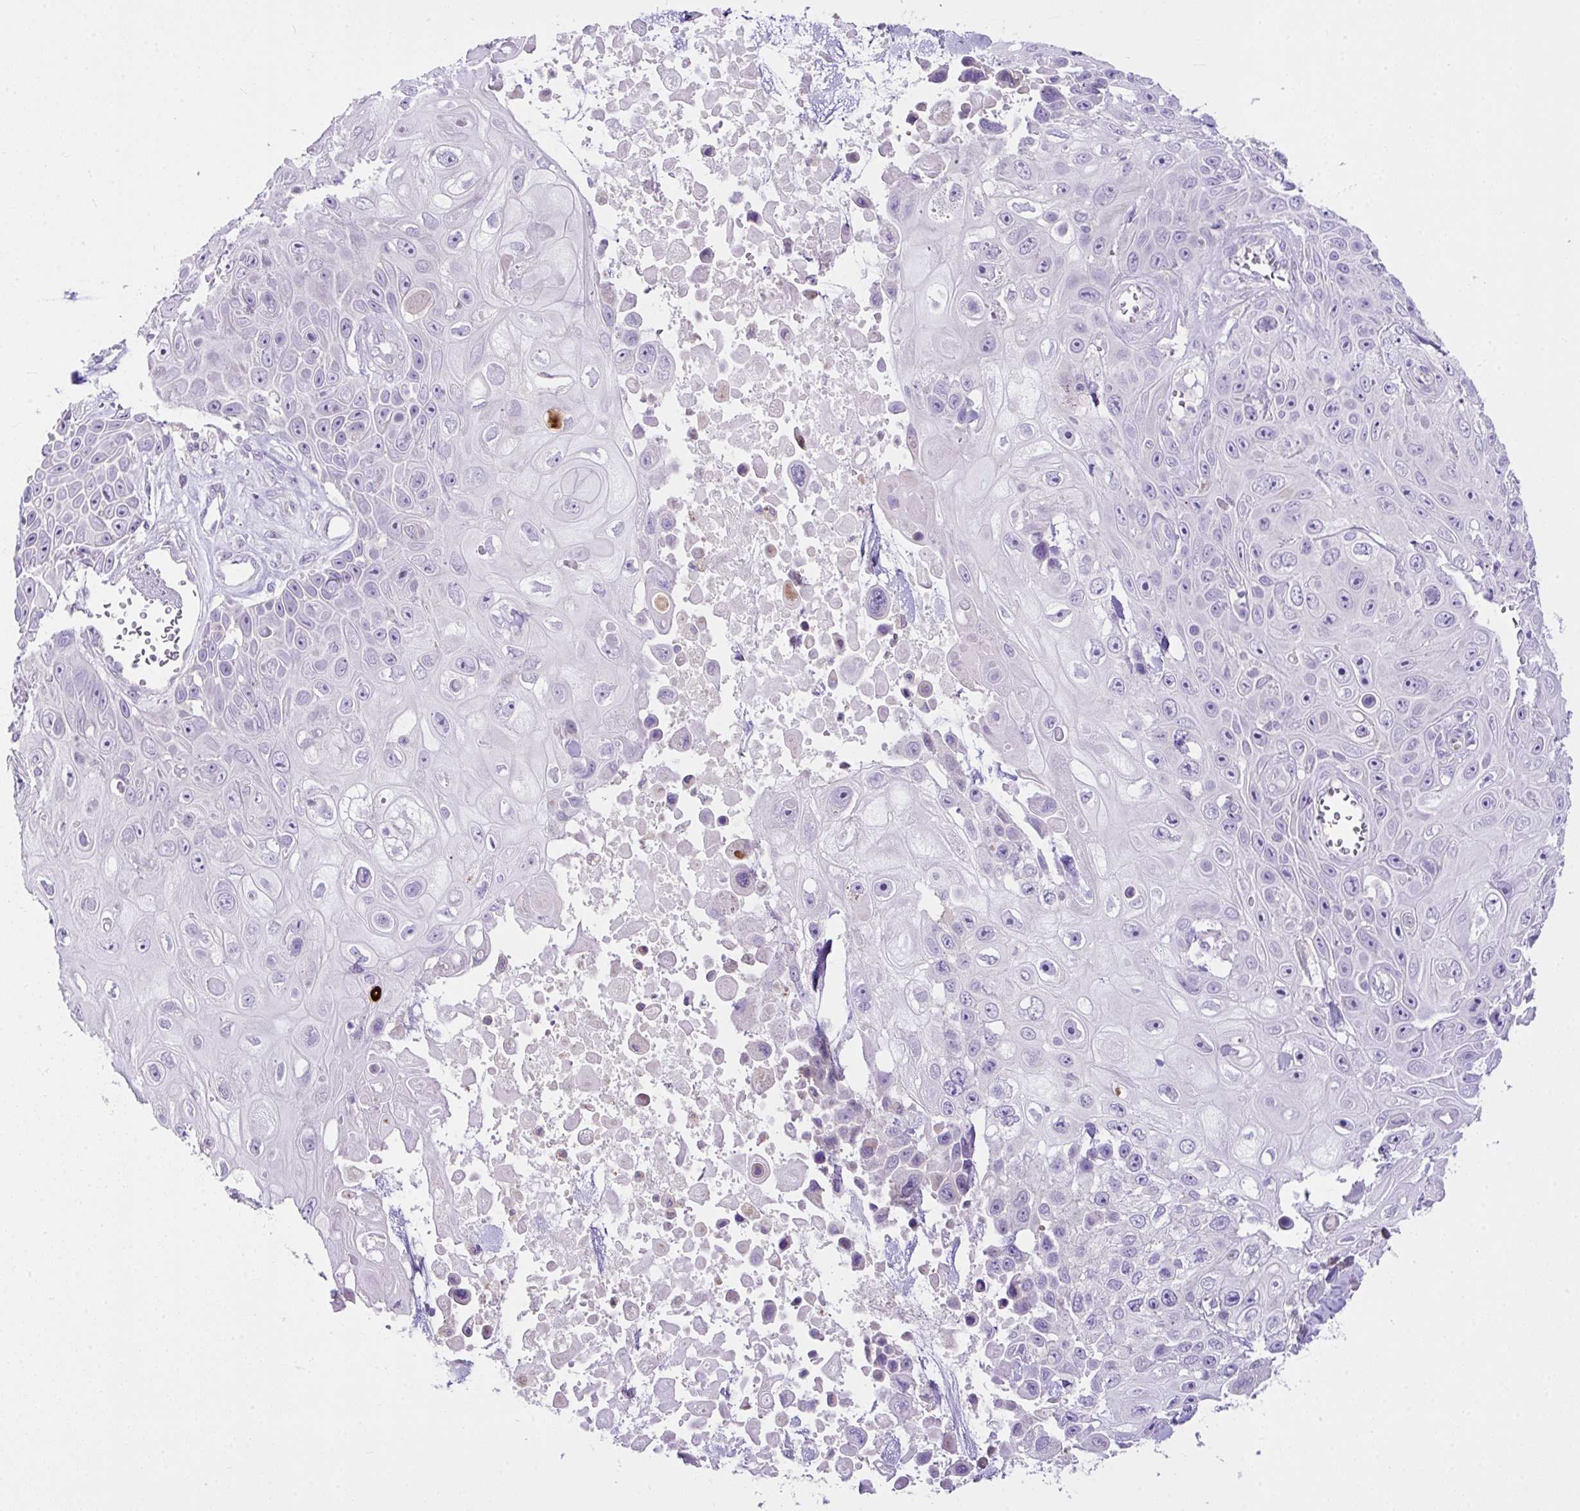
{"staining": {"intensity": "negative", "quantity": "none", "location": "none"}, "tissue": "skin cancer", "cell_type": "Tumor cells", "image_type": "cancer", "snomed": [{"axis": "morphology", "description": "Squamous cell carcinoma, NOS"}, {"axis": "topography", "description": "Skin"}], "caption": "DAB (3,3'-diaminobenzidine) immunohistochemical staining of skin cancer demonstrates no significant positivity in tumor cells.", "gene": "D2HGDH", "patient": {"sex": "male", "age": 82}}